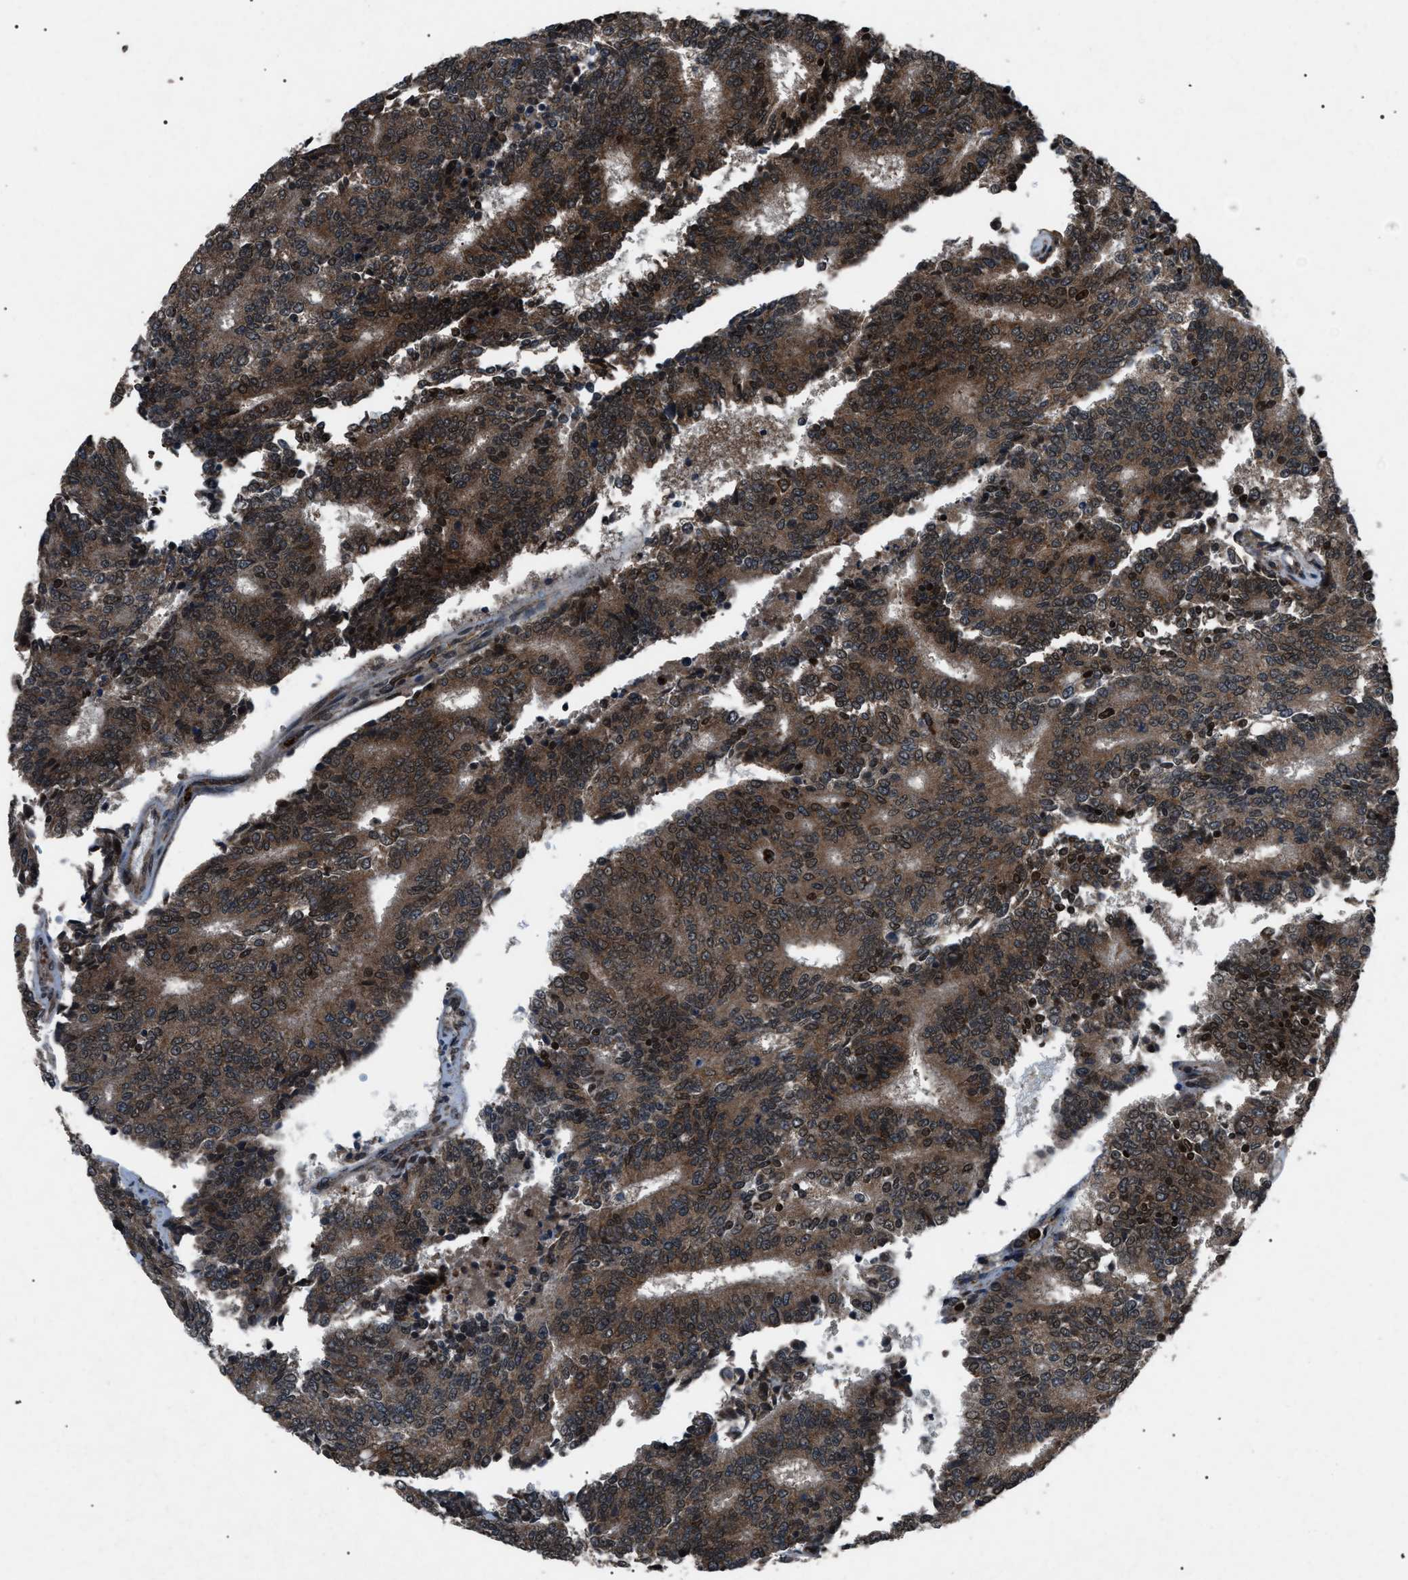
{"staining": {"intensity": "strong", "quantity": ">75%", "location": "cytoplasmic/membranous"}, "tissue": "prostate cancer", "cell_type": "Tumor cells", "image_type": "cancer", "snomed": [{"axis": "morphology", "description": "Normal tissue, NOS"}, {"axis": "morphology", "description": "Adenocarcinoma, High grade"}, {"axis": "topography", "description": "Prostate"}, {"axis": "topography", "description": "Seminal veicle"}], "caption": "A micrograph of prostate adenocarcinoma (high-grade) stained for a protein reveals strong cytoplasmic/membranous brown staining in tumor cells. (brown staining indicates protein expression, while blue staining denotes nuclei).", "gene": "ZFAND2A", "patient": {"sex": "male", "age": 55}}